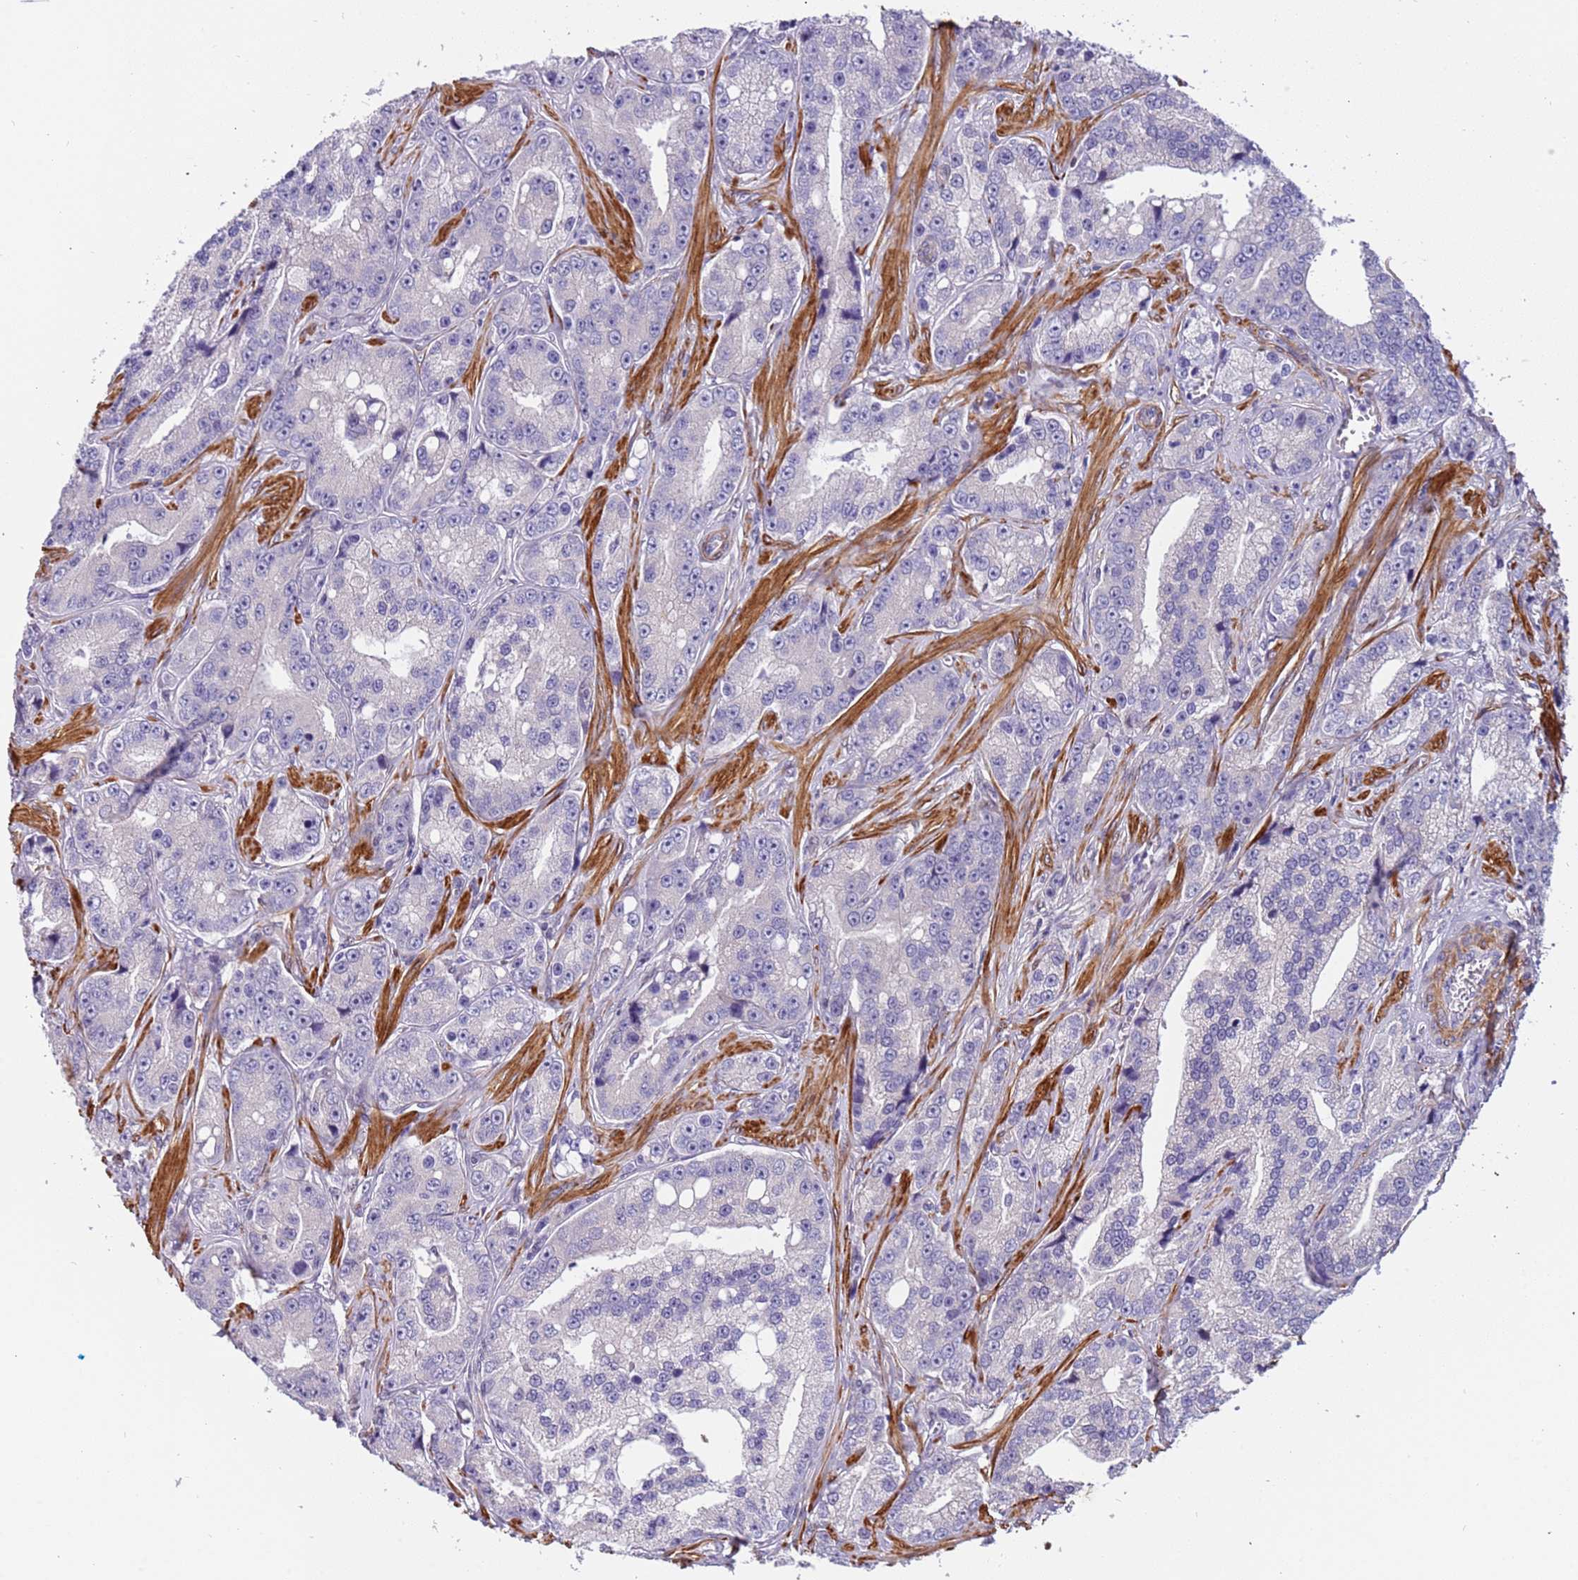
{"staining": {"intensity": "negative", "quantity": "none", "location": "none"}, "tissue": "prostate cancer", "cell_type": "Tumor cells", "image_type": "cancer", "snomed": [{"axis": "morphology", "description": "Adenocarcinoma, High grade"}, {"axis": "topography", "description": "Prostate"}], "caption": "Immunohistochemical staining of adenocarcinoma (high-grade) (prostate) reveals no significant positivity in tumor cells.", "gene": "PLEKHH1", "patient": {"sex": "male", "age": 74}}